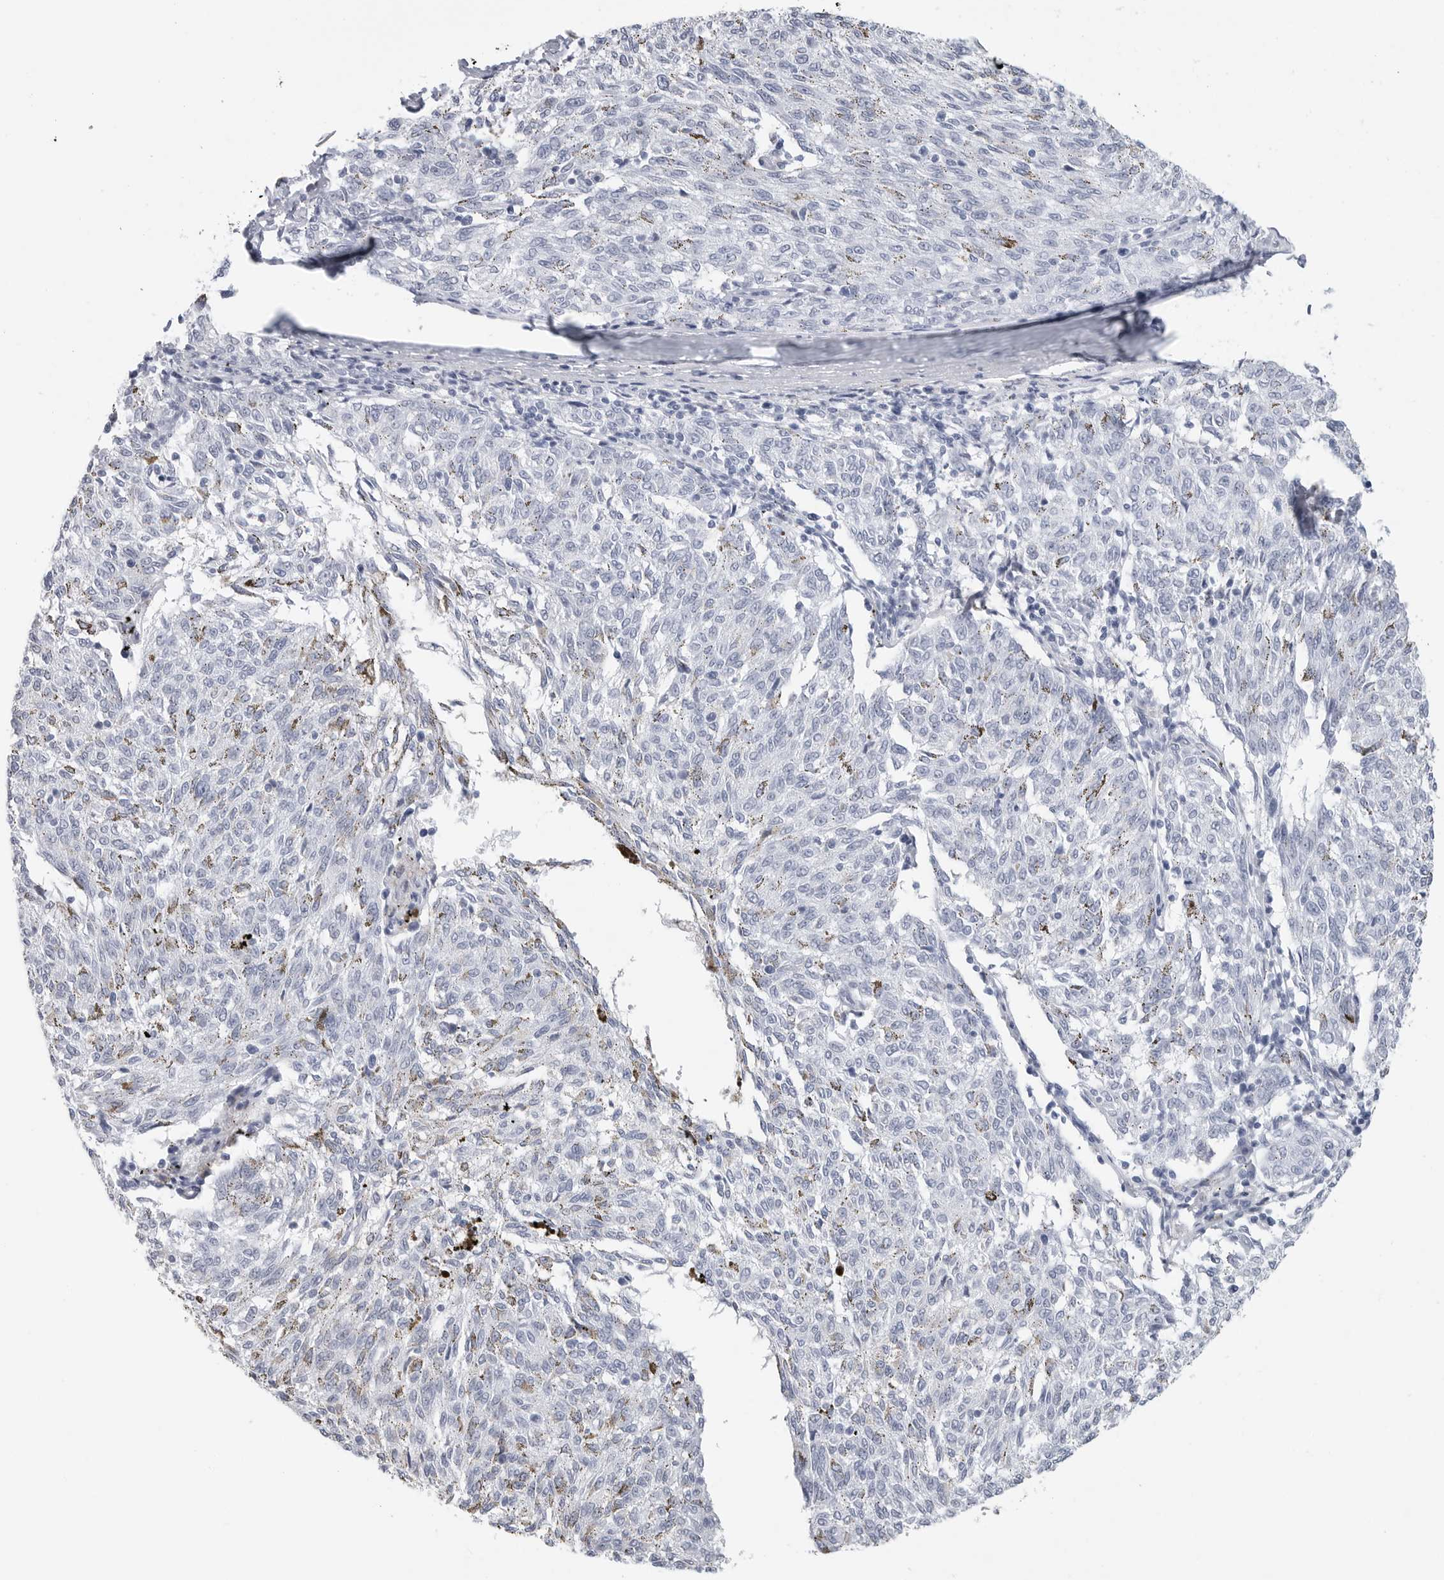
{"staining": {"intensity": "negative", "quantity": "none", "location": "none"}, "tissue": "melanoma", "cell_type": "Tumor cells", "image_type": "cancer", "snomed": [{"axis": "morphology", "description": "Malignant melanoma, NOS"}, {"axis": "topography", "description": "Skin"}], "caption": "An image of melanoma stained for a protein shows no brown staining in tumor cells. The staining is performed using DAB brown chromogen with nuclei counter-stained in using hematoxylin.", "gene": "CSH1", "patient": {"sex": "female", "age": 72}}